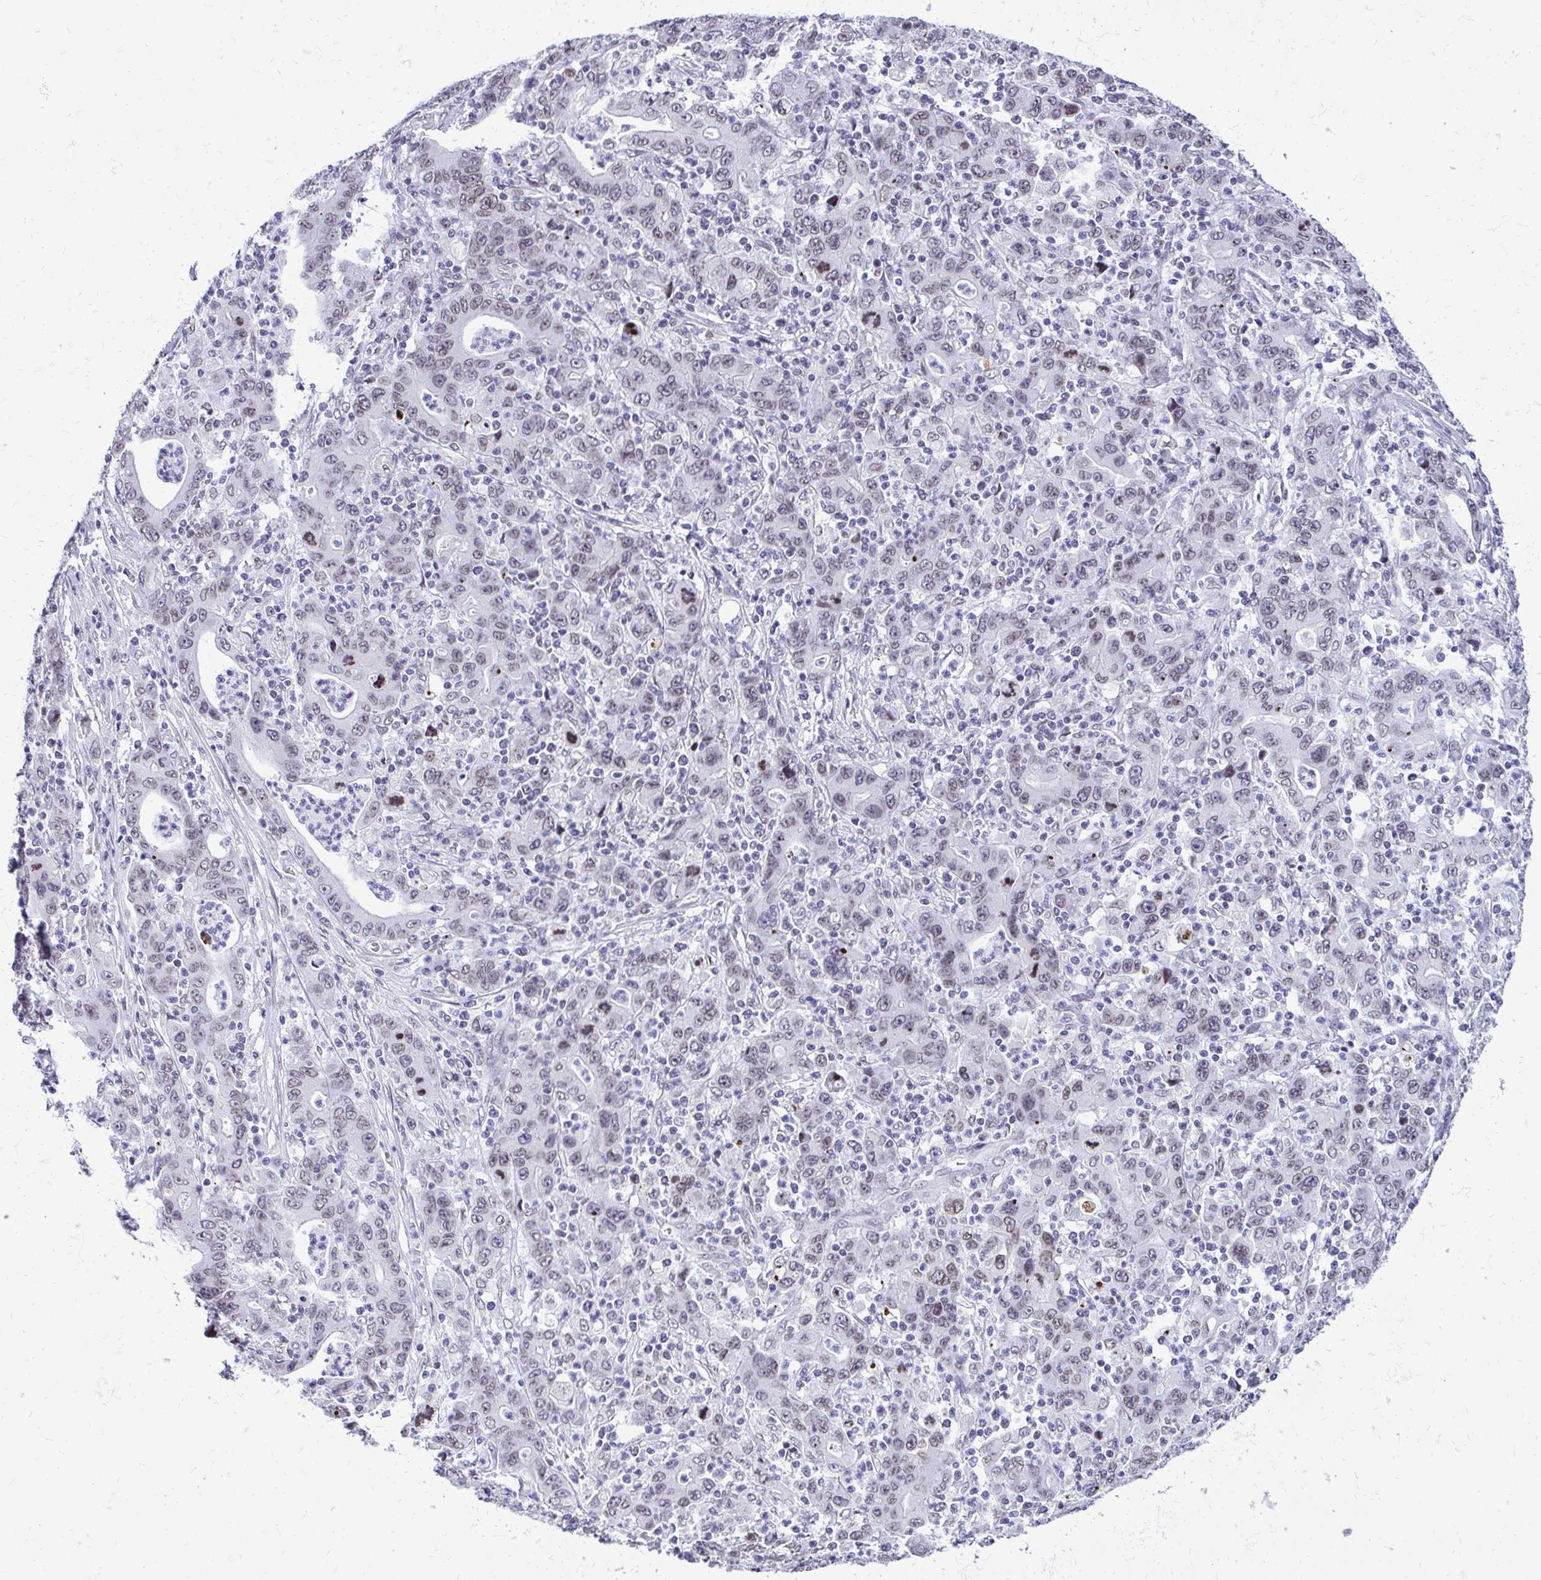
{"staining": {"intensity": "weak", "quantity": "25%-75%", "location": "nuclear"}, "tissue": "stomach cancer", "cell_type": "Tumor cells", "image_type": "cancer", "snomed": [{"axis": "morphology", "description": "Adenocarcinoma, NOS"}, {"axis": "topography", "description": "Stomach, upper"}], "caption": "Stomach cancer stained with DAB (3,3'-diaminobenzidine) immunohistochemistry (IHC) exhibits low levels of weak nuclear staining in approximately 25%-75% of tumor cells.", "gene": "BANF1", "patient": {"sex": "male", "age": 69}}